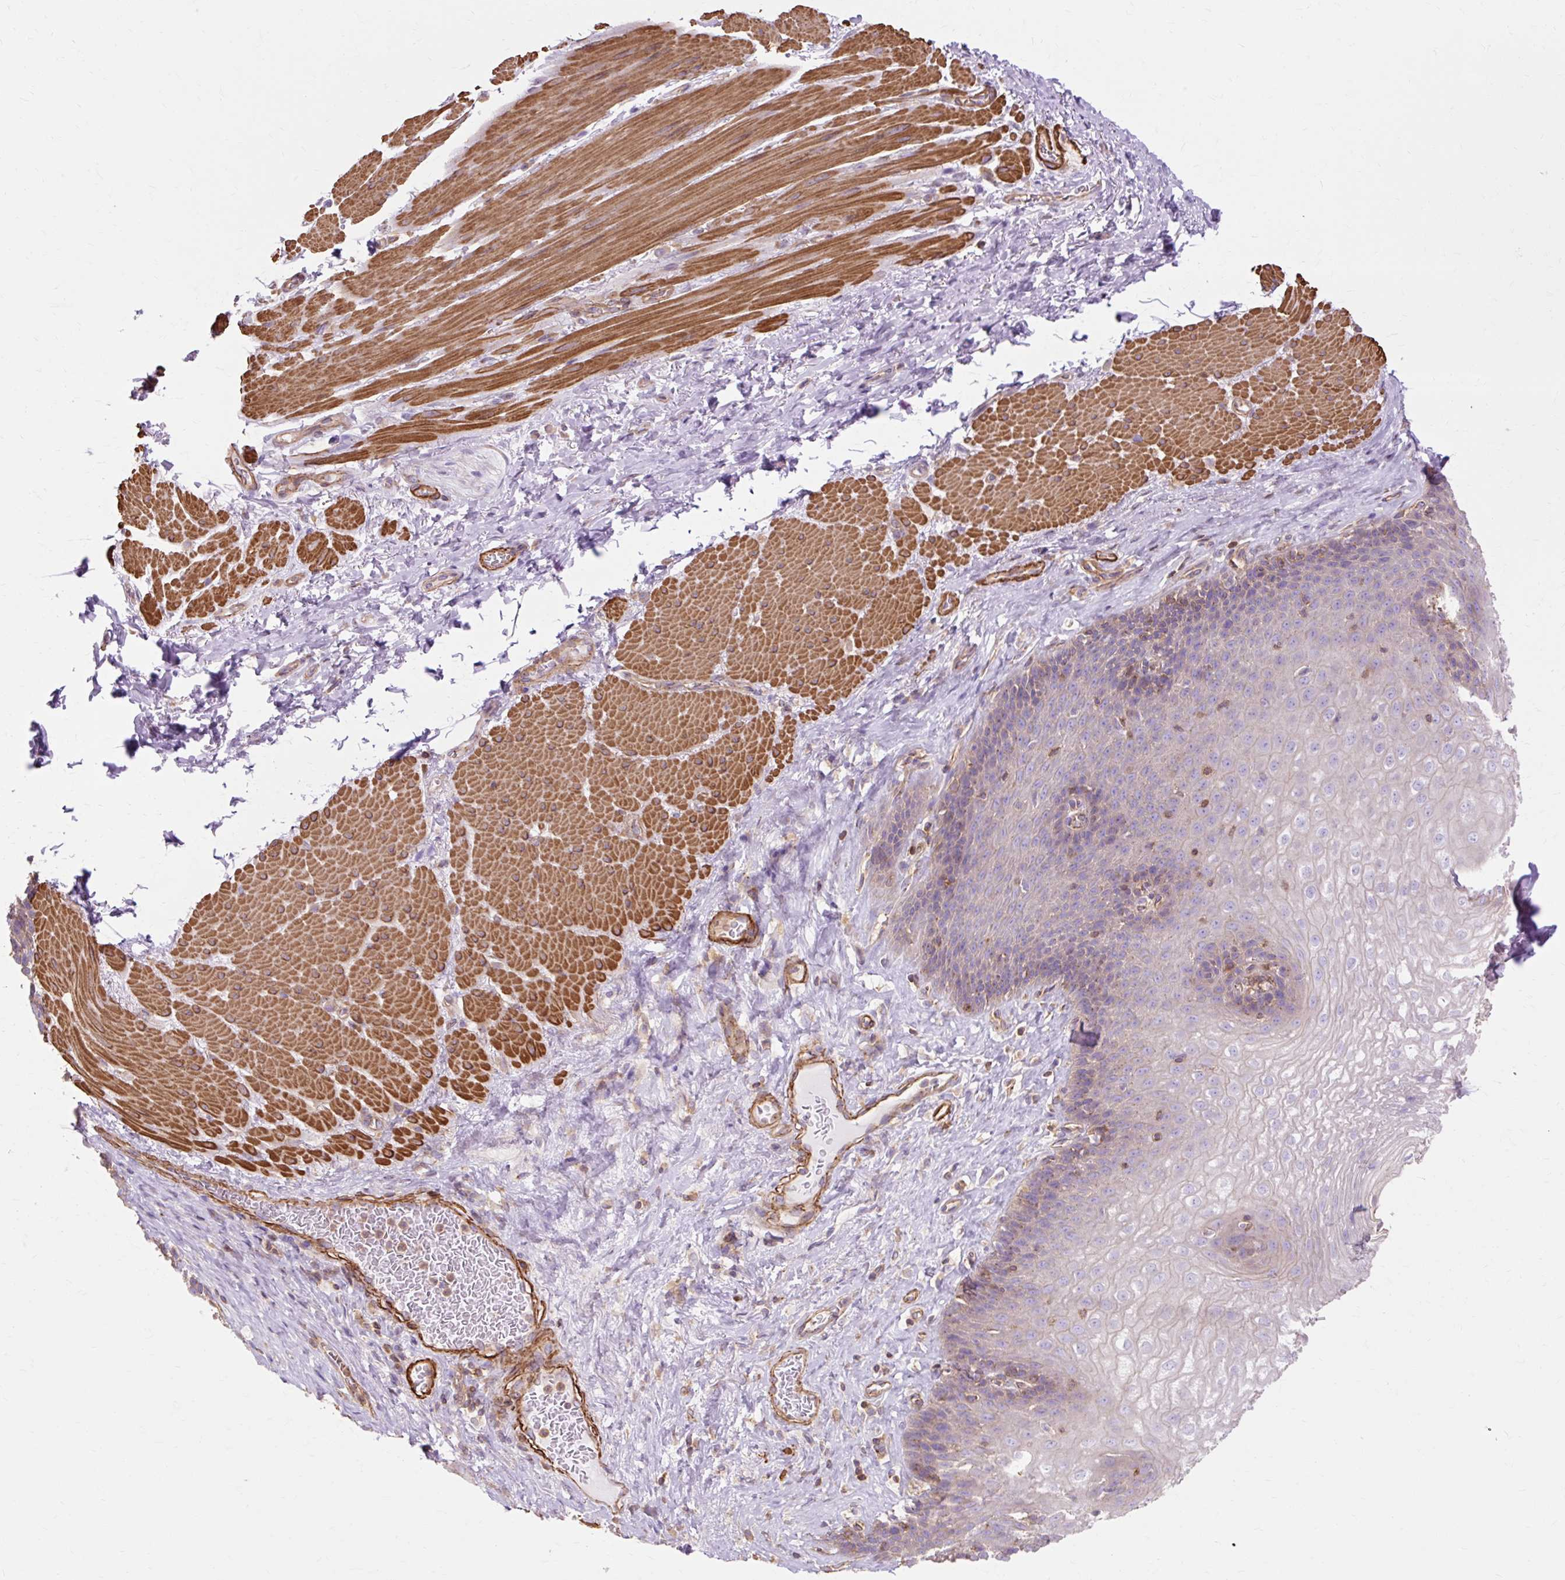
{"staining": {"intensity": "negative", "quantity": "none", "location": "none"}, "tissue": "esophagus", "cell_type": "Squamous epithelial cells", "image_type": "normal", "snomed": [{"axis": "morphology", "description": "Normal tissue, NOS"}, {"axis": "topography", "description": "Esophagus"}], "caption": "IHC histopathology image of unremarkable esophagus stained for a protein (brown), which shows no staining in squamous epithelial cells. (DAB (3,3'-diaminobenzidine) immunohistochemistry visualized using brightfield microscopy, high magnification).", "gene": "TBC1D2B", "patient": {"sex": "female", "age": 66}}